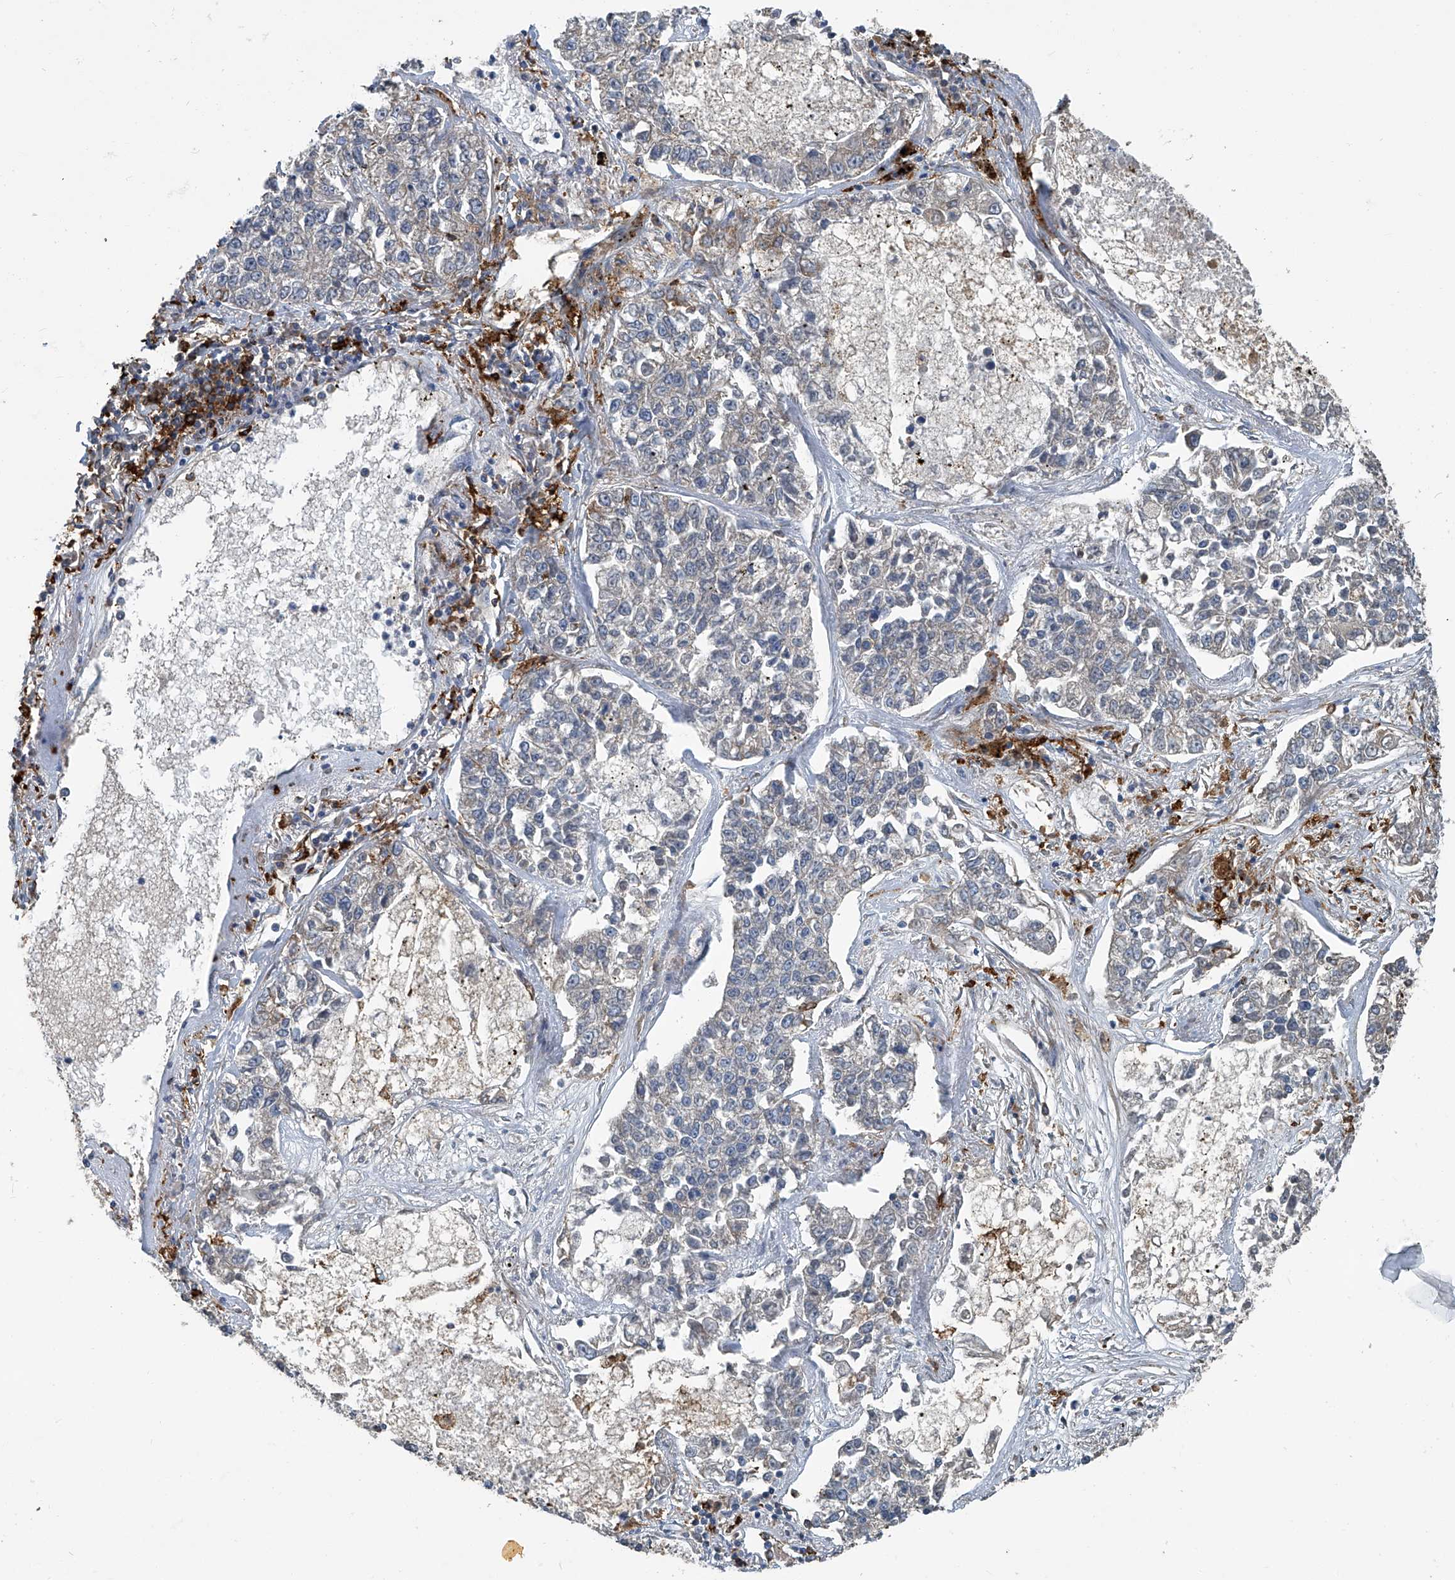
{"staining": {"intensity": "negative", "quantity": "none", "location": "none"}, "tissue": "lung cancer", "cell_type": "Tumor cells", "image_type": "cancer", "snomed": [{"axis": "morphology", "description": "Adenocarcinoma, NOS"}, {"axis": "topography", "description": "Lung"}], "caption": "Tumor cells are negative for brown protein staining in lung adenocarcinoma.", "gene": "FAM167A", "patient": {"sex": "male", "age": 49}}